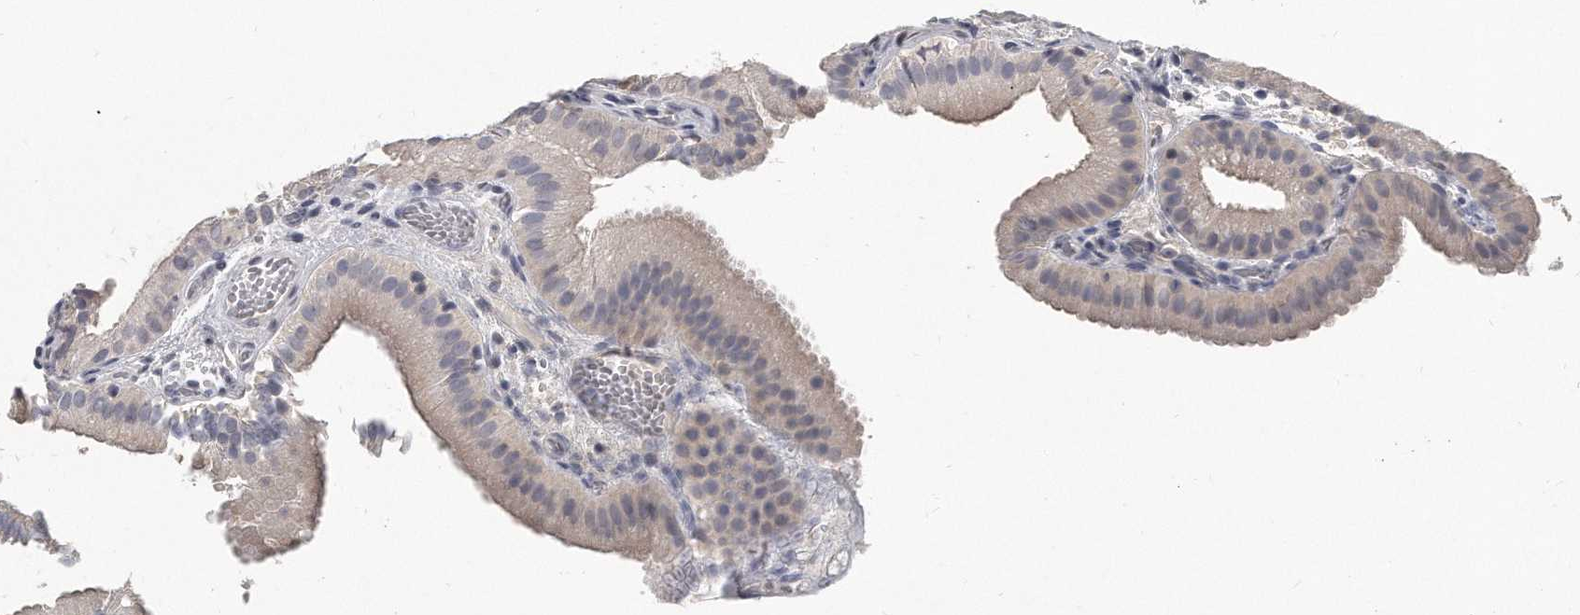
{"staining": {"intensity": "weak", "quantity": "<25%", "location": "cytoplasmic/membranous"}, "tissue": "gallbladder", "cell_type": "Glandular cells", "image_type": "normal", "snomed": [{"axis": "morphology", "description": "Normal tissue, NOS"}, {"axis": "topography", "description": "Gallbladder"}], "caption": "Gallbladder was stained to show a protein in brown. There is no significant positivity in glandular cells.", "gene": "KLHL7", "patient": {"sex": "female", "age": 30}}